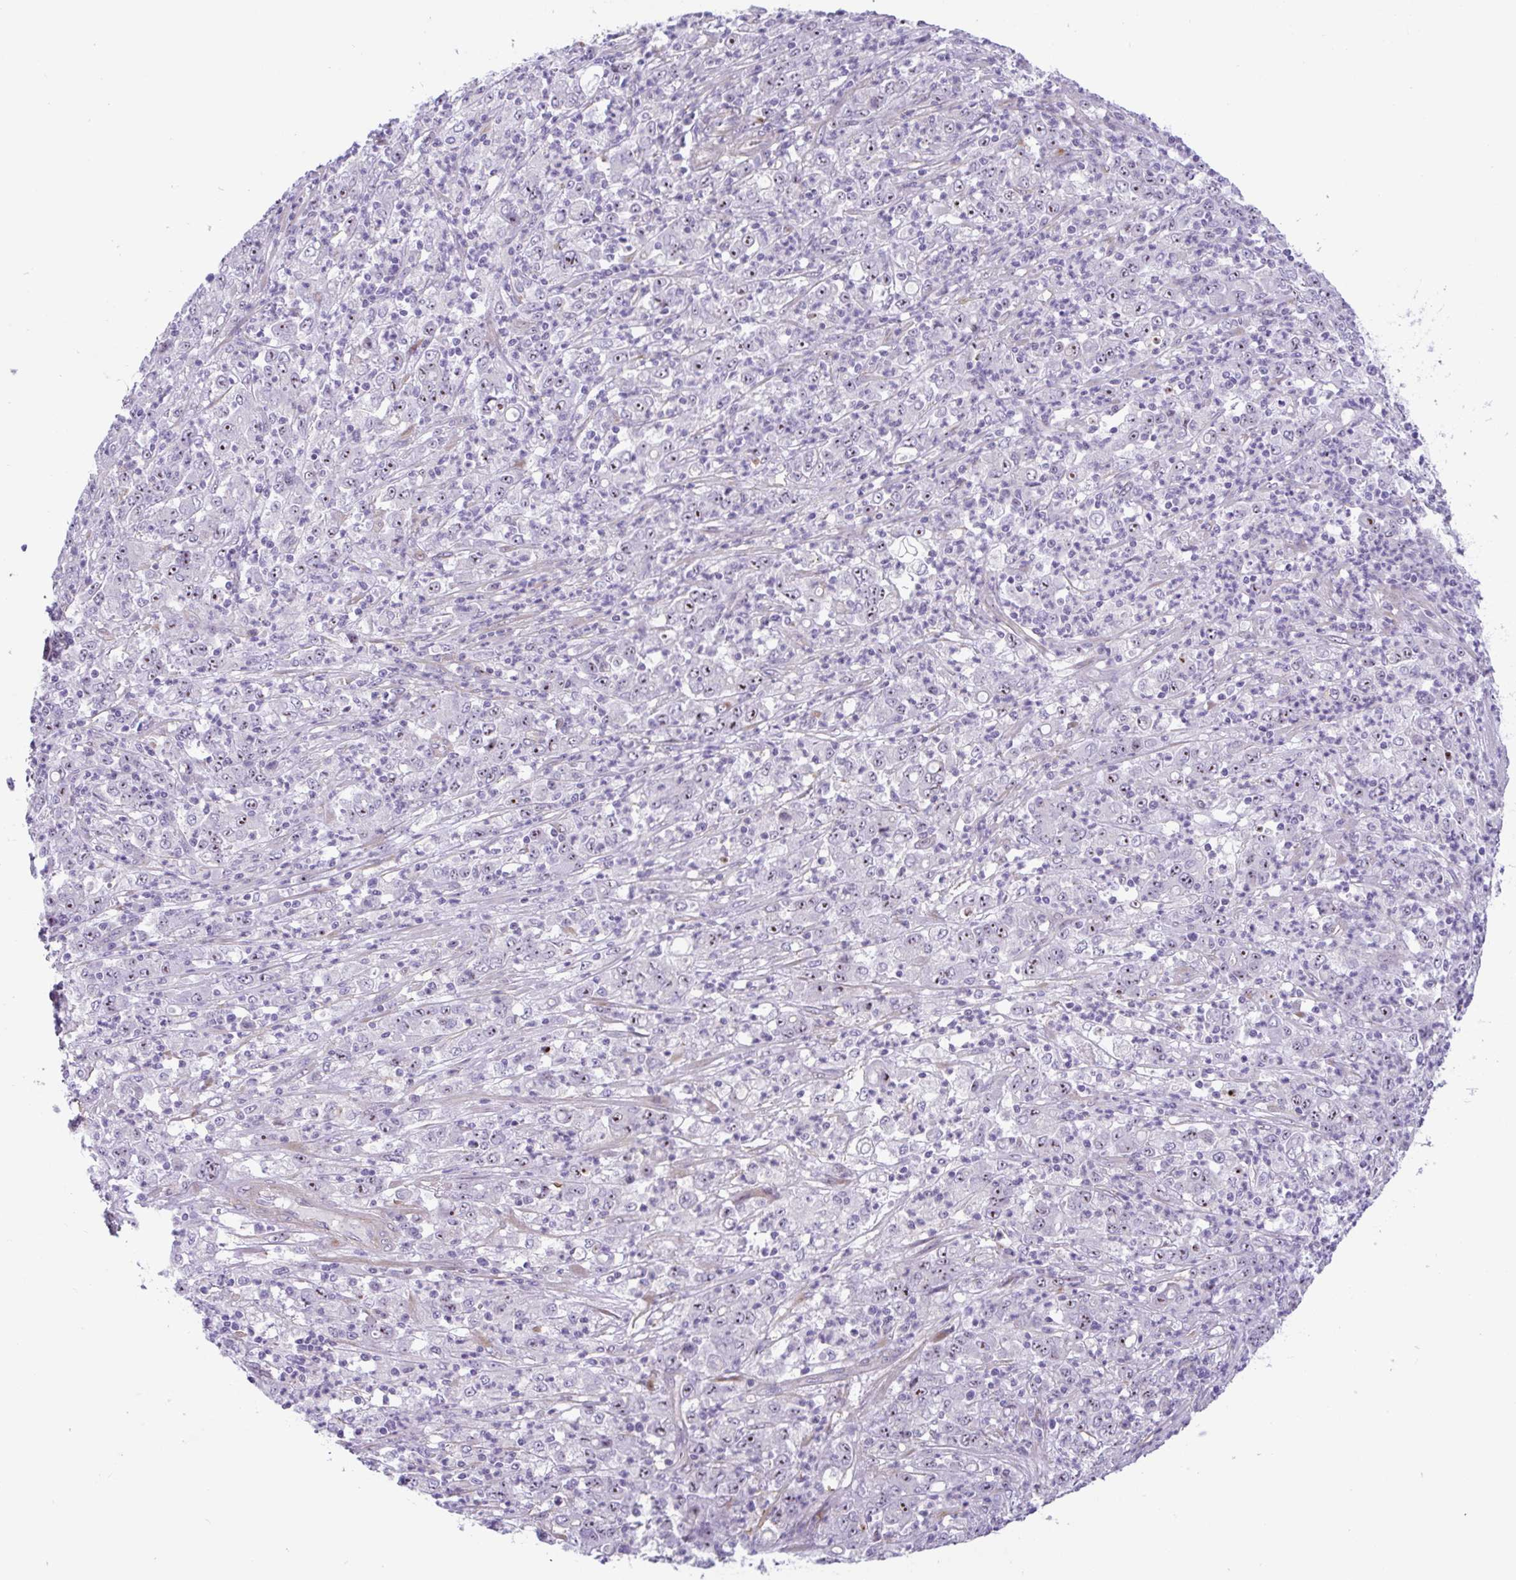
{"staining": {"intensity": "moderate", "quantity": "25%-75%", "location": "nuclear"}, "tissue": "stomach cancer", "cell_type": "Tumor cells", "image_type": "cancer", "snomed": [{"axis": "morphology", "description": "Adenocarcinoma, NOS"}, {"axis": "topography", "description": "Stomach, lower"}], "caption": "Protein staining of stomach cancer (adenocarcinoma) tissue exhibits moderate nuclear staining in about 25%-75% of tumor cells.", "gene": "MXRA8", "patient": {"sex": "female", "age": 71}}